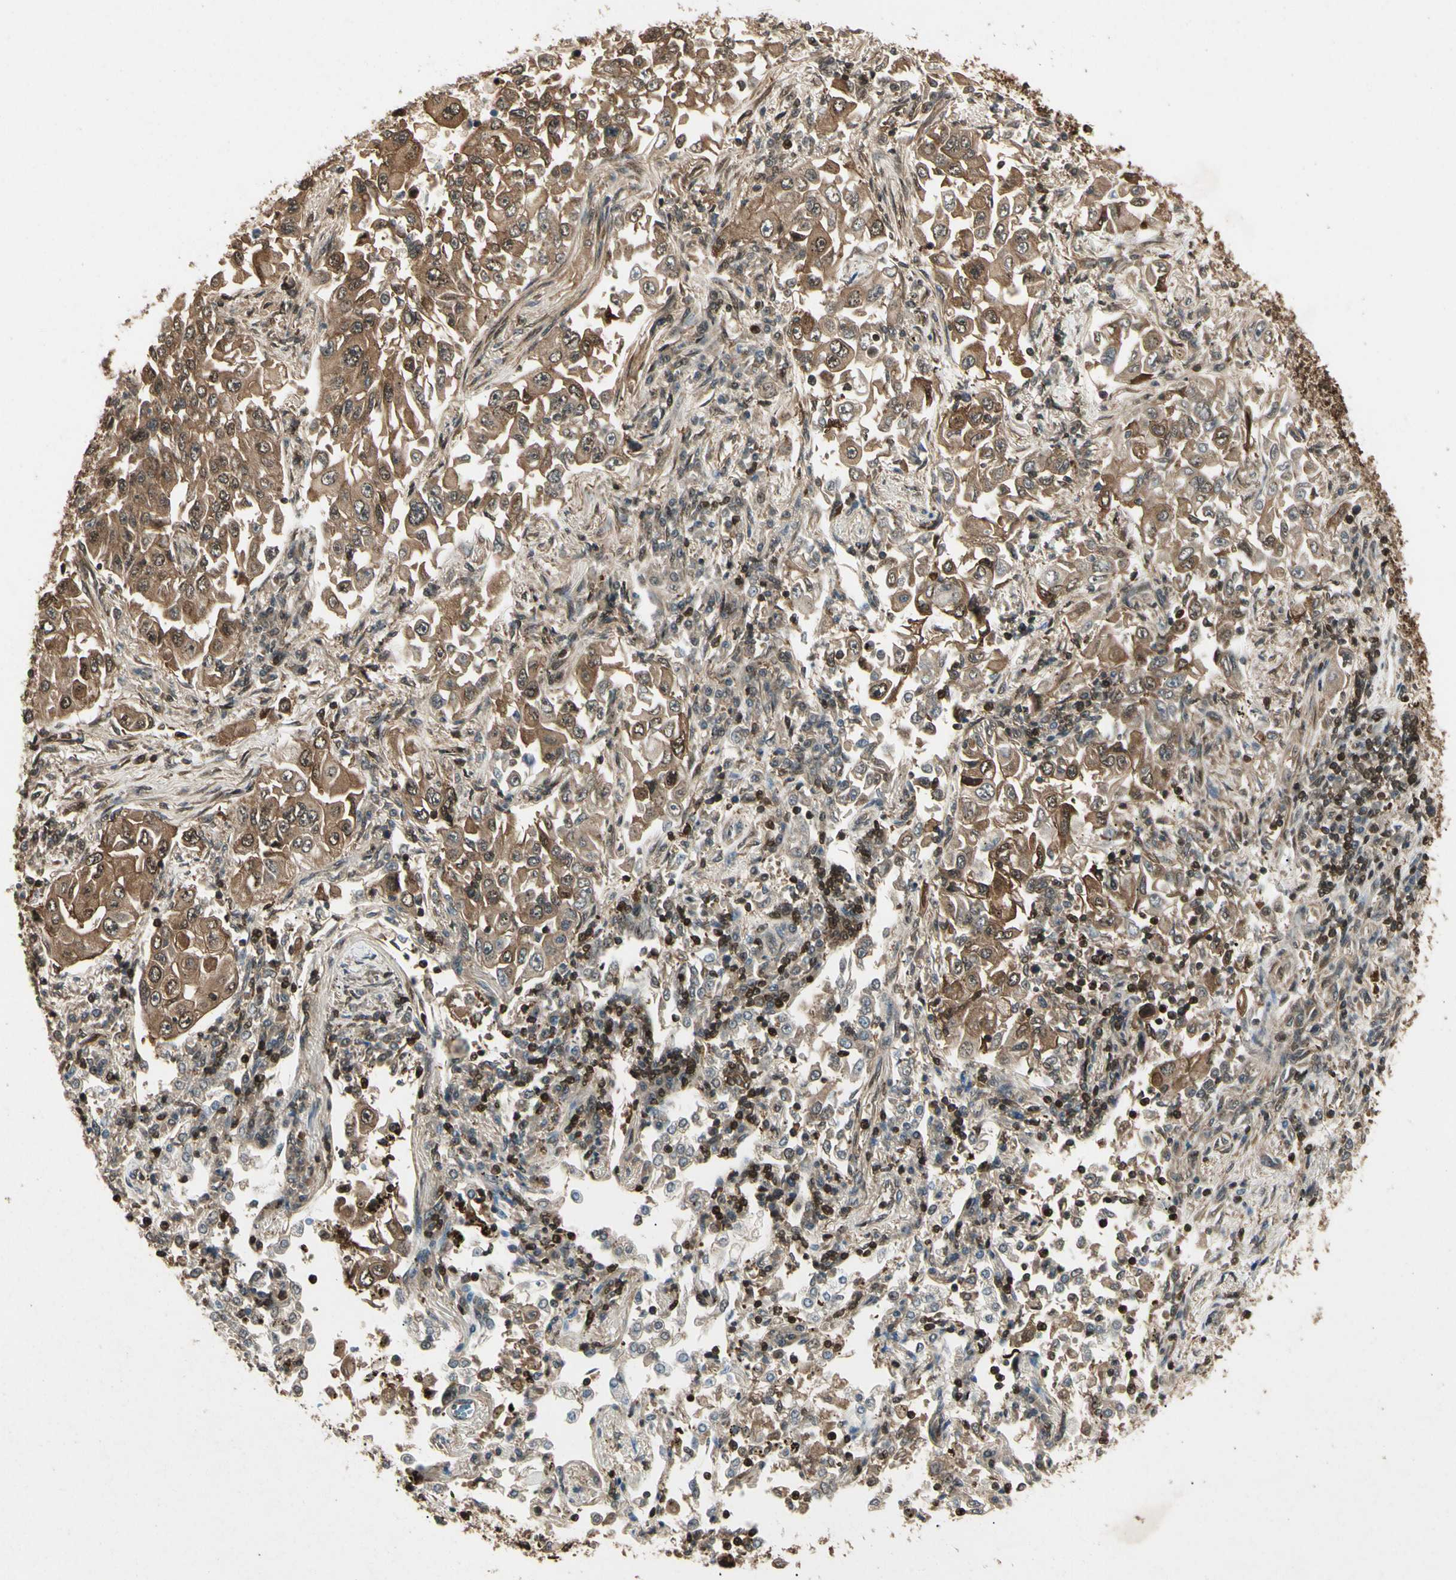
{"staining": {"intensity": "moderate", "quantity": ">75%", "location": "cytoplasmic/membranous"}, "tissue": "lung cancer", "cell_type": "Tumor cells", "image_type": "cancer", "snomed": [{"axis": "morphology", "description": "Adenocarcinoma, NOS"}, {"axis": "topography", "description": "Lung"}], "caption": "Immunohistochemical staining of lung adenocarcinoma shows moderate cytoplasmic/membranous protein staining in approximately >75% of tumor cells.", "gene": "YWHAQ", "patient": {"sex": "male", "age": 84}}